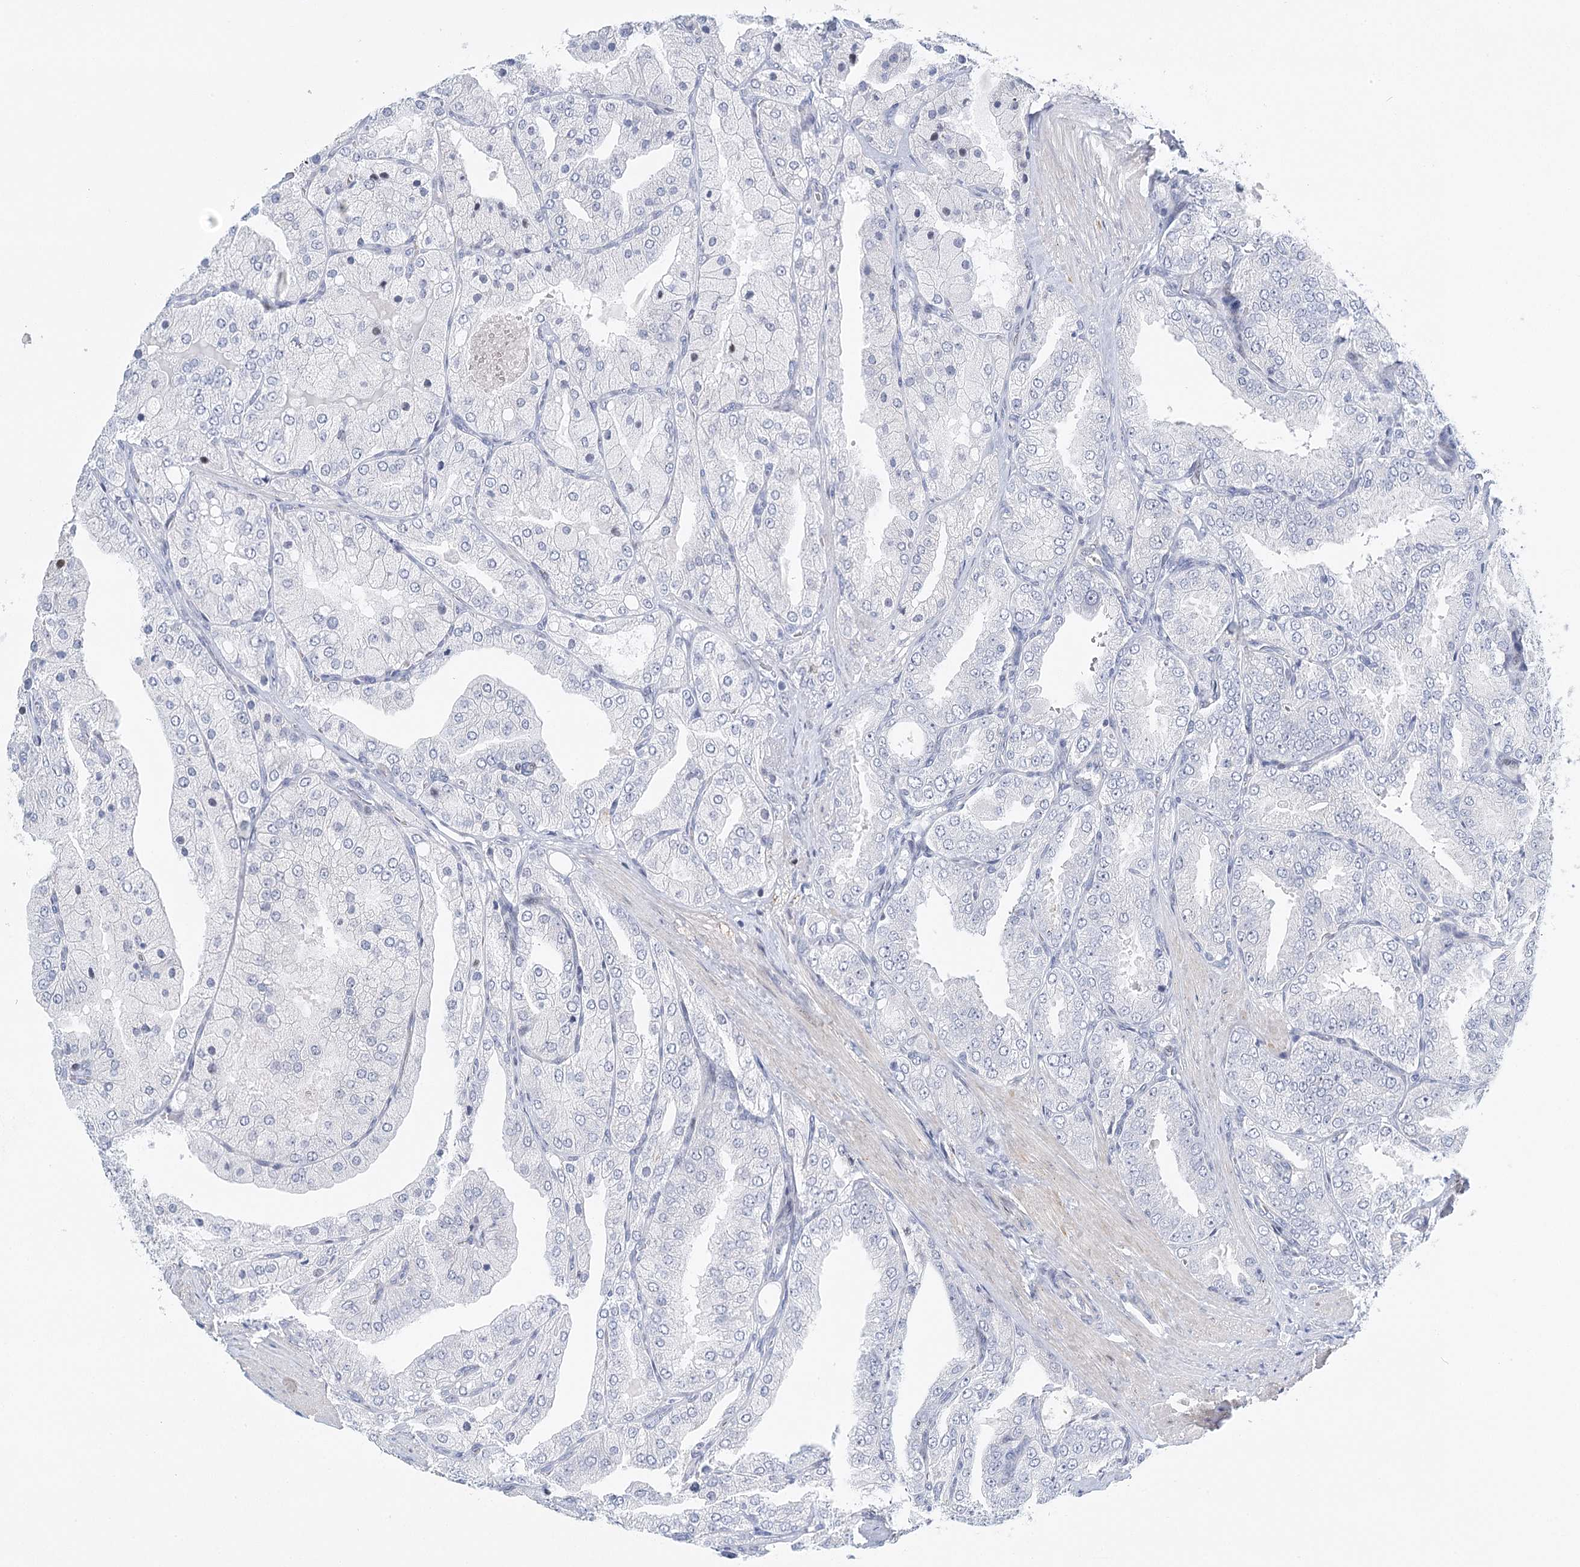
{"staining": {"intensity": "negative", "quantity": "none", "location": "none"}, "tissue": "prostate cancer", "cell_type": "Tumor cells", "image_type": "cancer", "snomed": [{"axis": "morphology", "description": "Adenocarcinoma, High grade"}, {"axis": "topography", "description": "Prostate"}], "caption": "Prostate high-grade adenocarcinoma stained for a protein using immunohistochemistry (IHC) demonstrates no expression tumor cells.", "gene": "CAMTA1", "patient": {"sex": "male", "age": 50}}